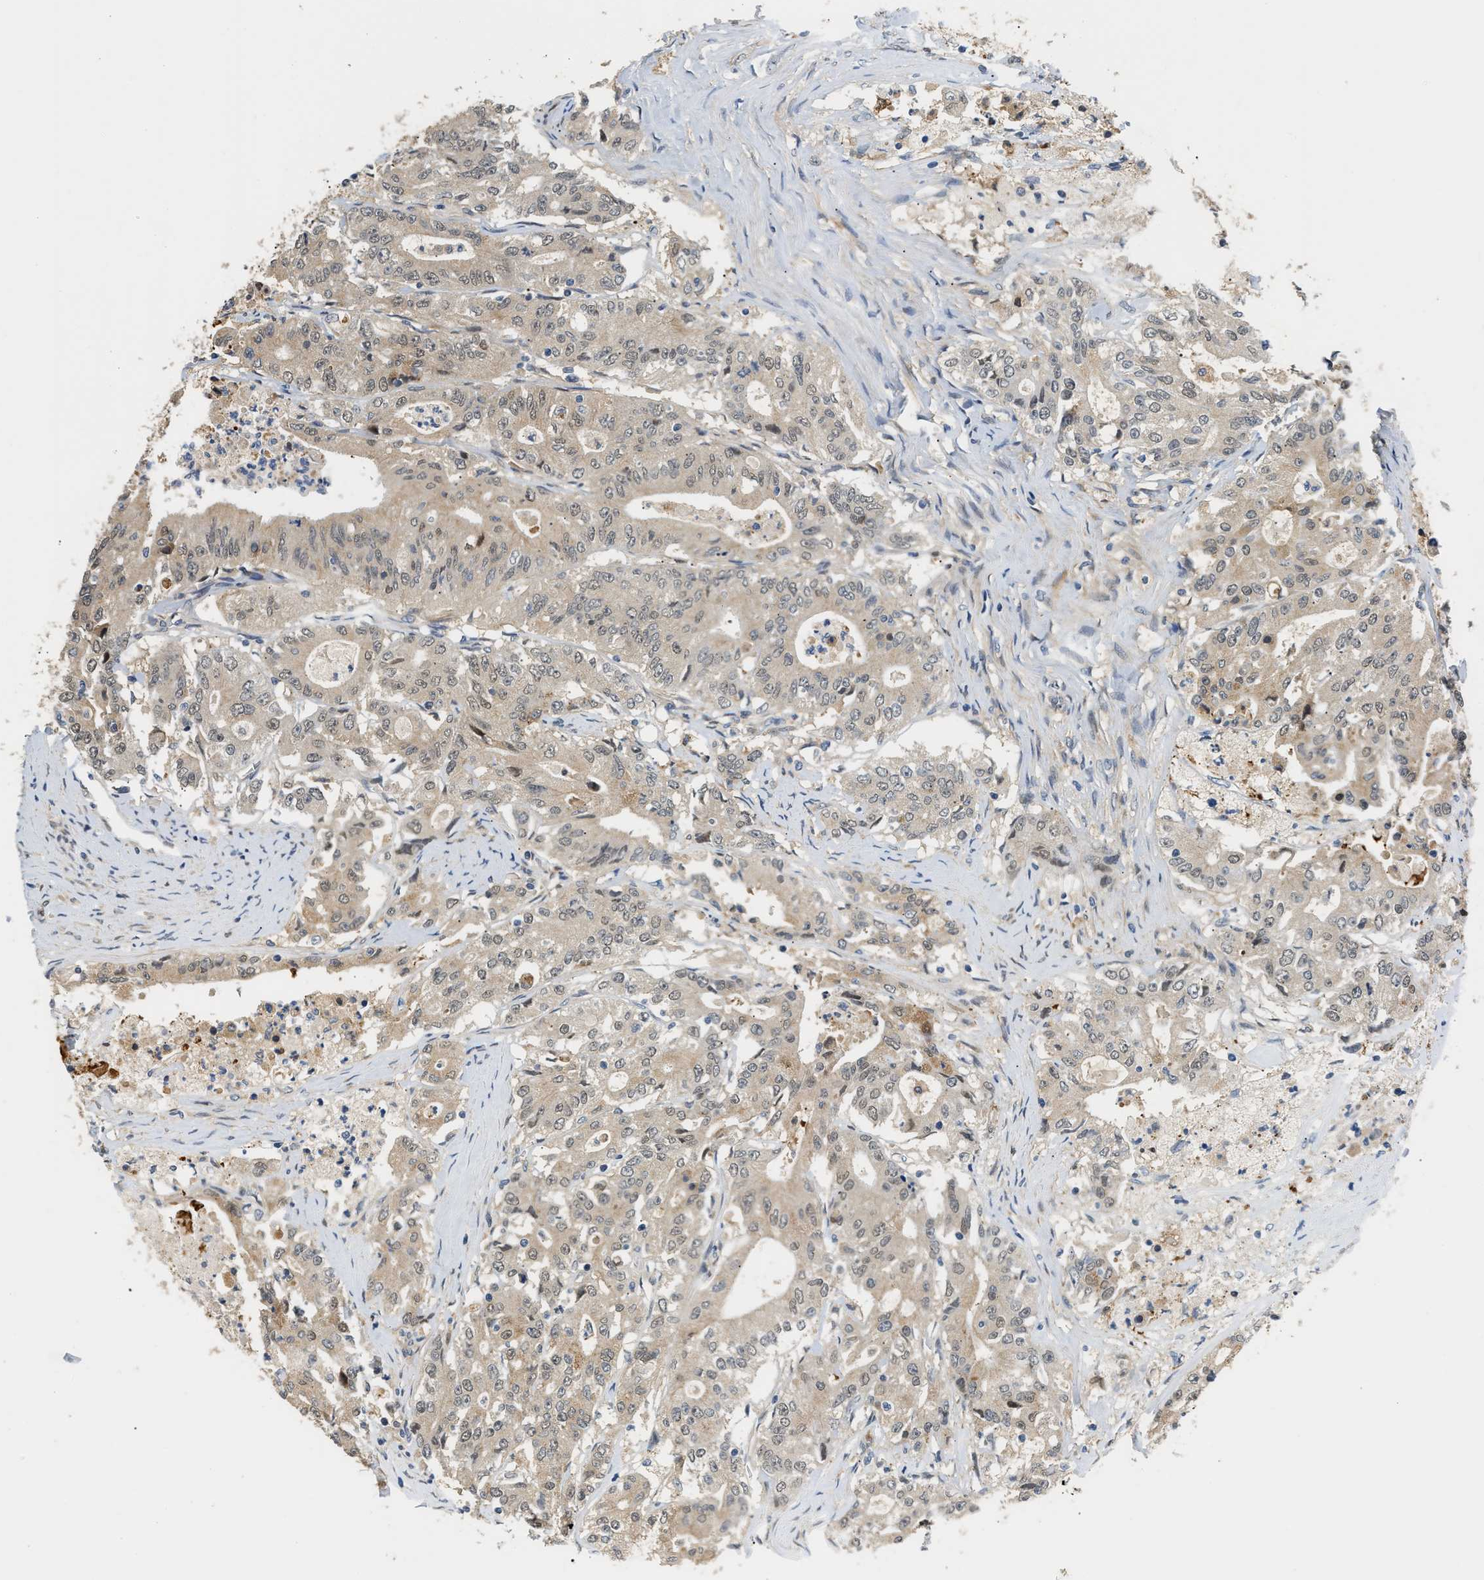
{"staining": {"intensity": "weak", "quantity": "25%-75%", "location": "cytoplasmic/membranous,nuclear"}, "tissue": "colorectal cancer", "cell_type": "Tumor cells", "image_type": "cancer", "snomed": [{"axis": "morphology", "description": "Adenocarcinoma, NOS"}, {"axis": "topography", "description": "Colon"}], "caption": "Colorectal cancer tissue shows weak cytoplasmic/membranous and nuclear positivity in approximately 25%-75% of tumor cells The staining was performed using DAB (3,3'-diaminobenzidine), with brown indicating positive protein expression. Nuclei are stained blue with hematoxylin.", "gene": "LARP6", "patient": {"sex": "female", "age": 77}}